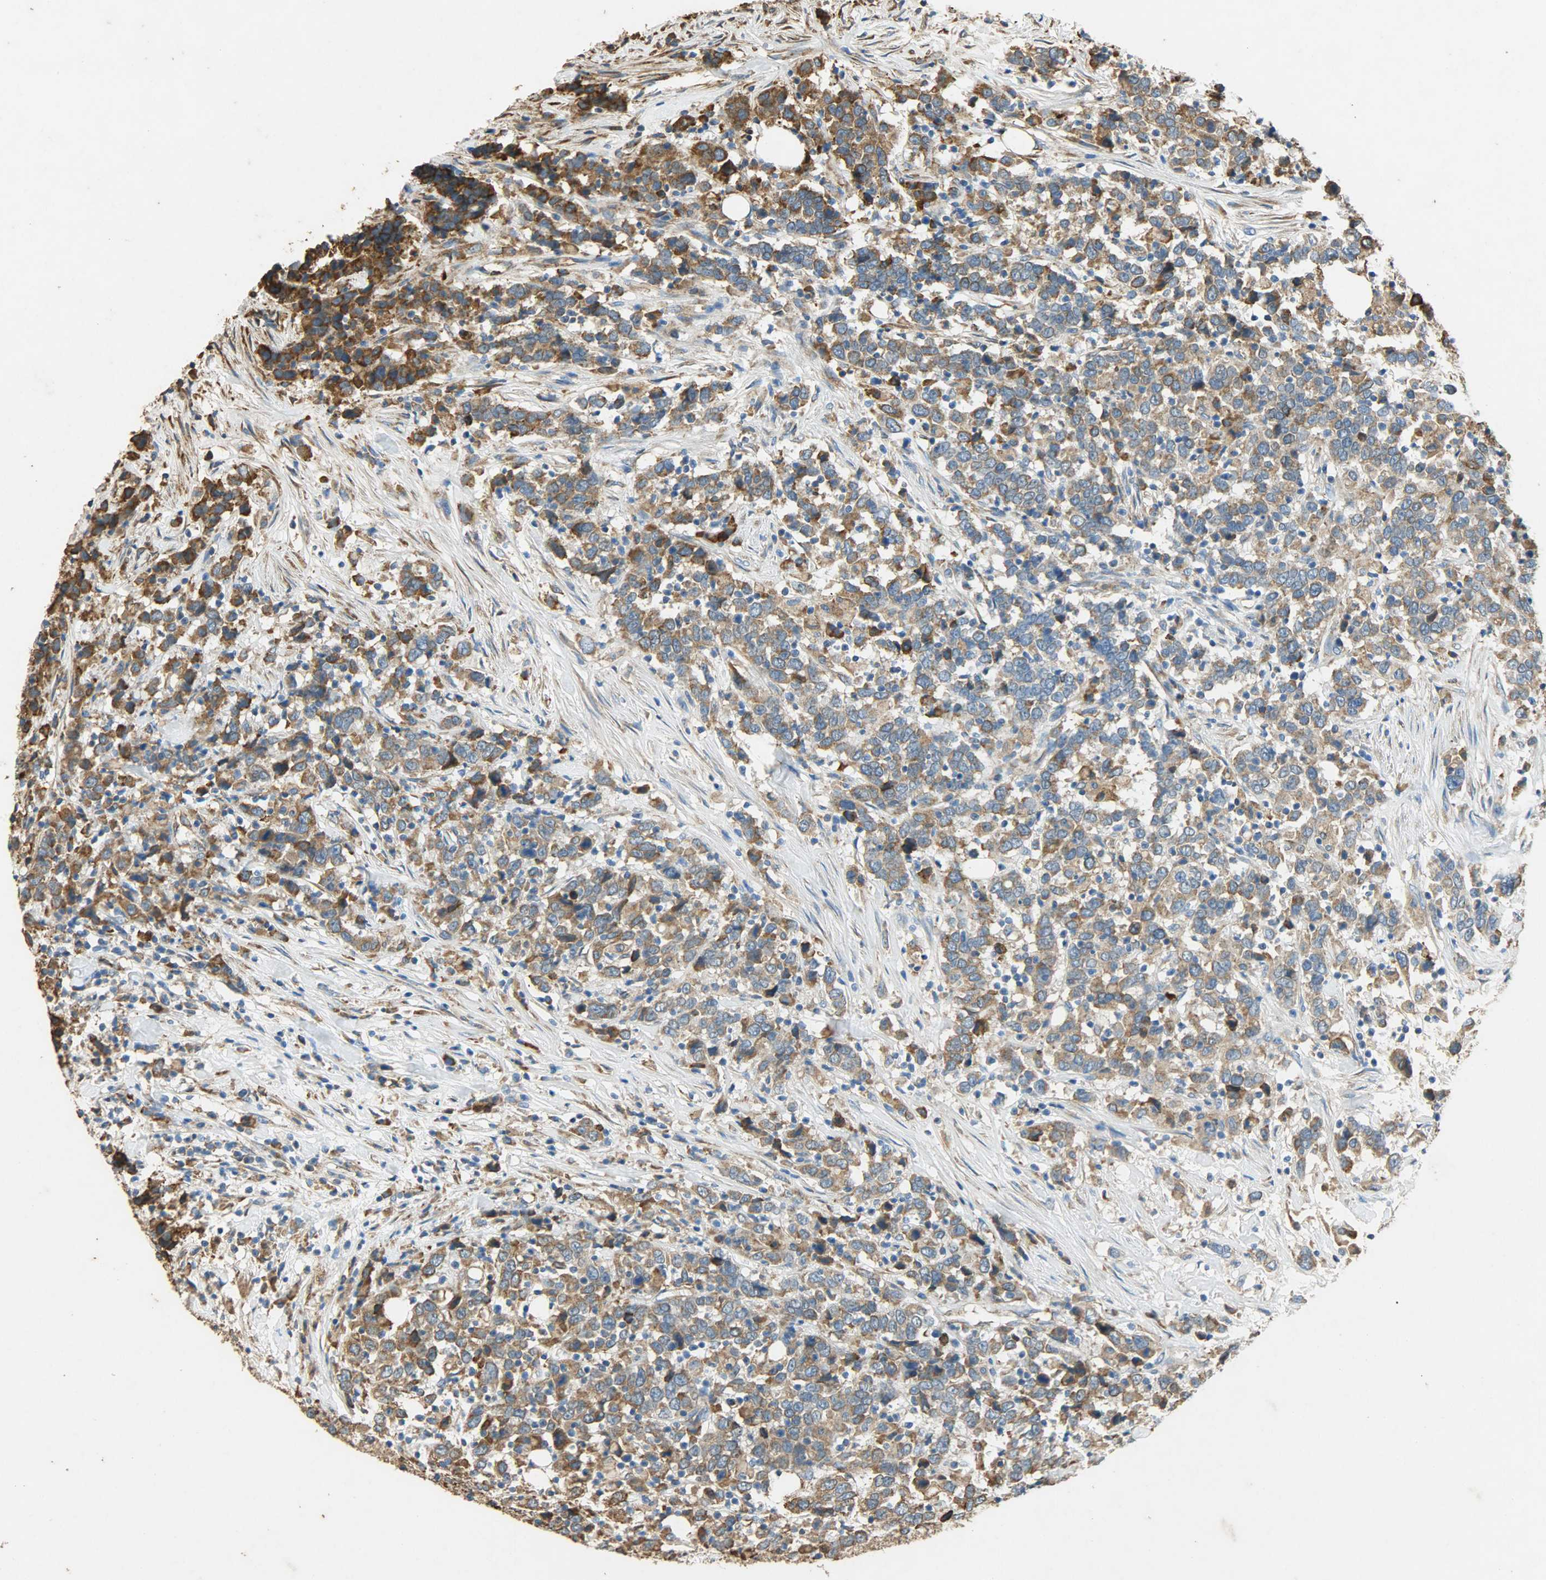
{"staining": {"intensity": "moderate", "quantity": ">75%", "location": "cytoplasmic/membranous"}, "tissue": "urothelial cancer", "cell_type": "Tumor cells", "image_type": "cancer", "snomed": [{"axis": "morphology", "description": "Urothelial carcinoma, High grade"}, {"axis": "topography", "description": "Urinary bladder"}], "caption": "Protein positivity by immunohistochemistry exhibits moderate cytoplasmic/membranous staining in approximately >75% of tumor cells in urothelial carcinoma (high-grade).", "gene": "HSPA5", "patient": {"sex": "male", "age": 61}}